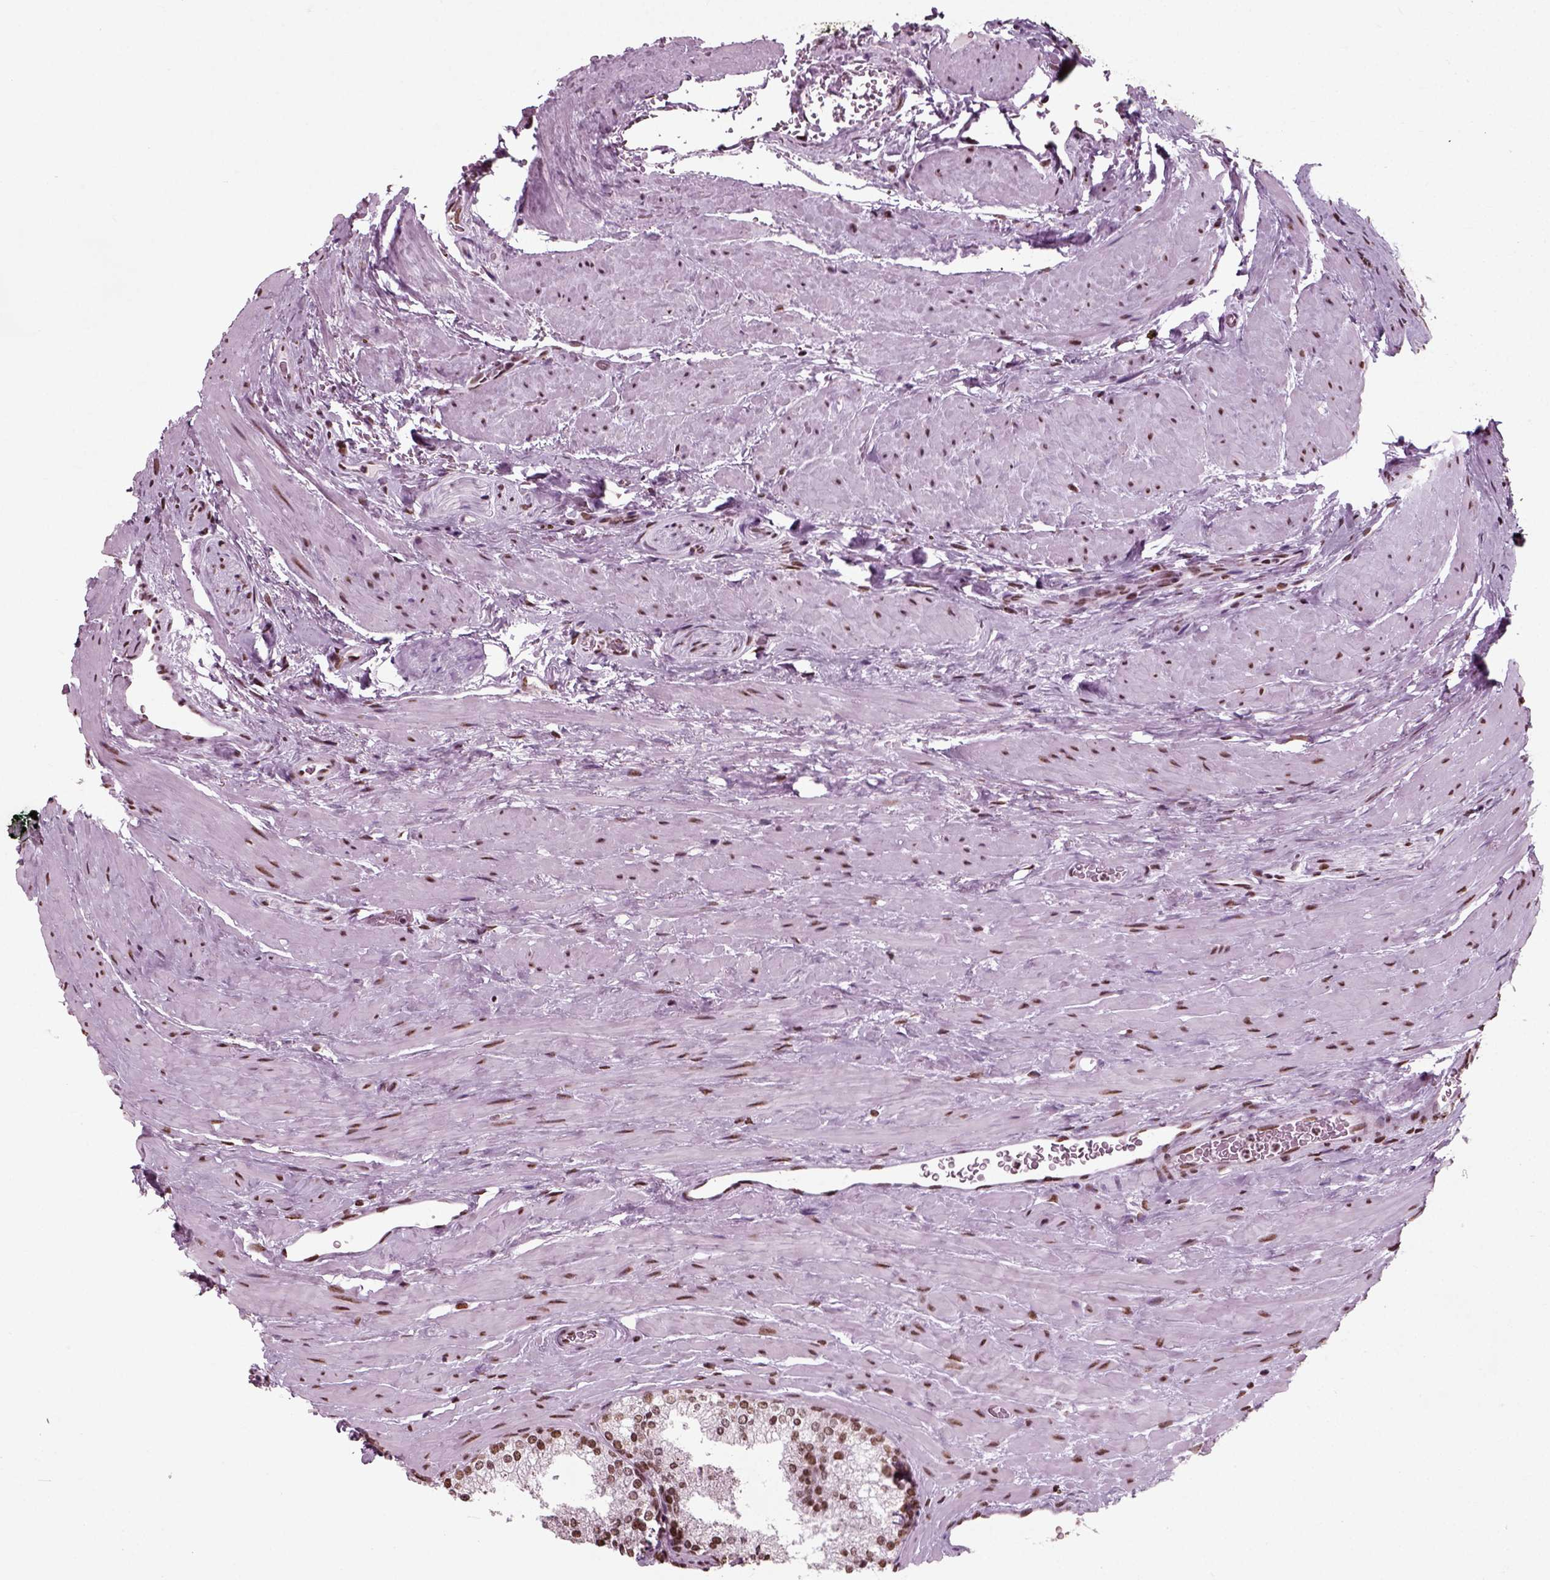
{"staining": {"intensity": "moderate", "quantity": "25%-75%", "location": "nuclear"}, "tissue": "prostate cancer", "cell_type": "Tumor cells", "image_type": "cancer", "snomed": [{"axis": "morphology", "description": "Adenocarcinoma, NOS"}, {"axis": "morphology", "description": "Adenocarcinoma, High grade"}, {"axis": "topography", "description": "Prostate"}], "caption": "Tumor cells exhibit medium levels of moderate nuclear staining in about 25%-75% of cells in prostate high-grade adenocarcinoma. (IHC, brightfield microscopy, high magnification).", "gene": "POLR1H", "patient": {"sex": "male", "age": 62}}